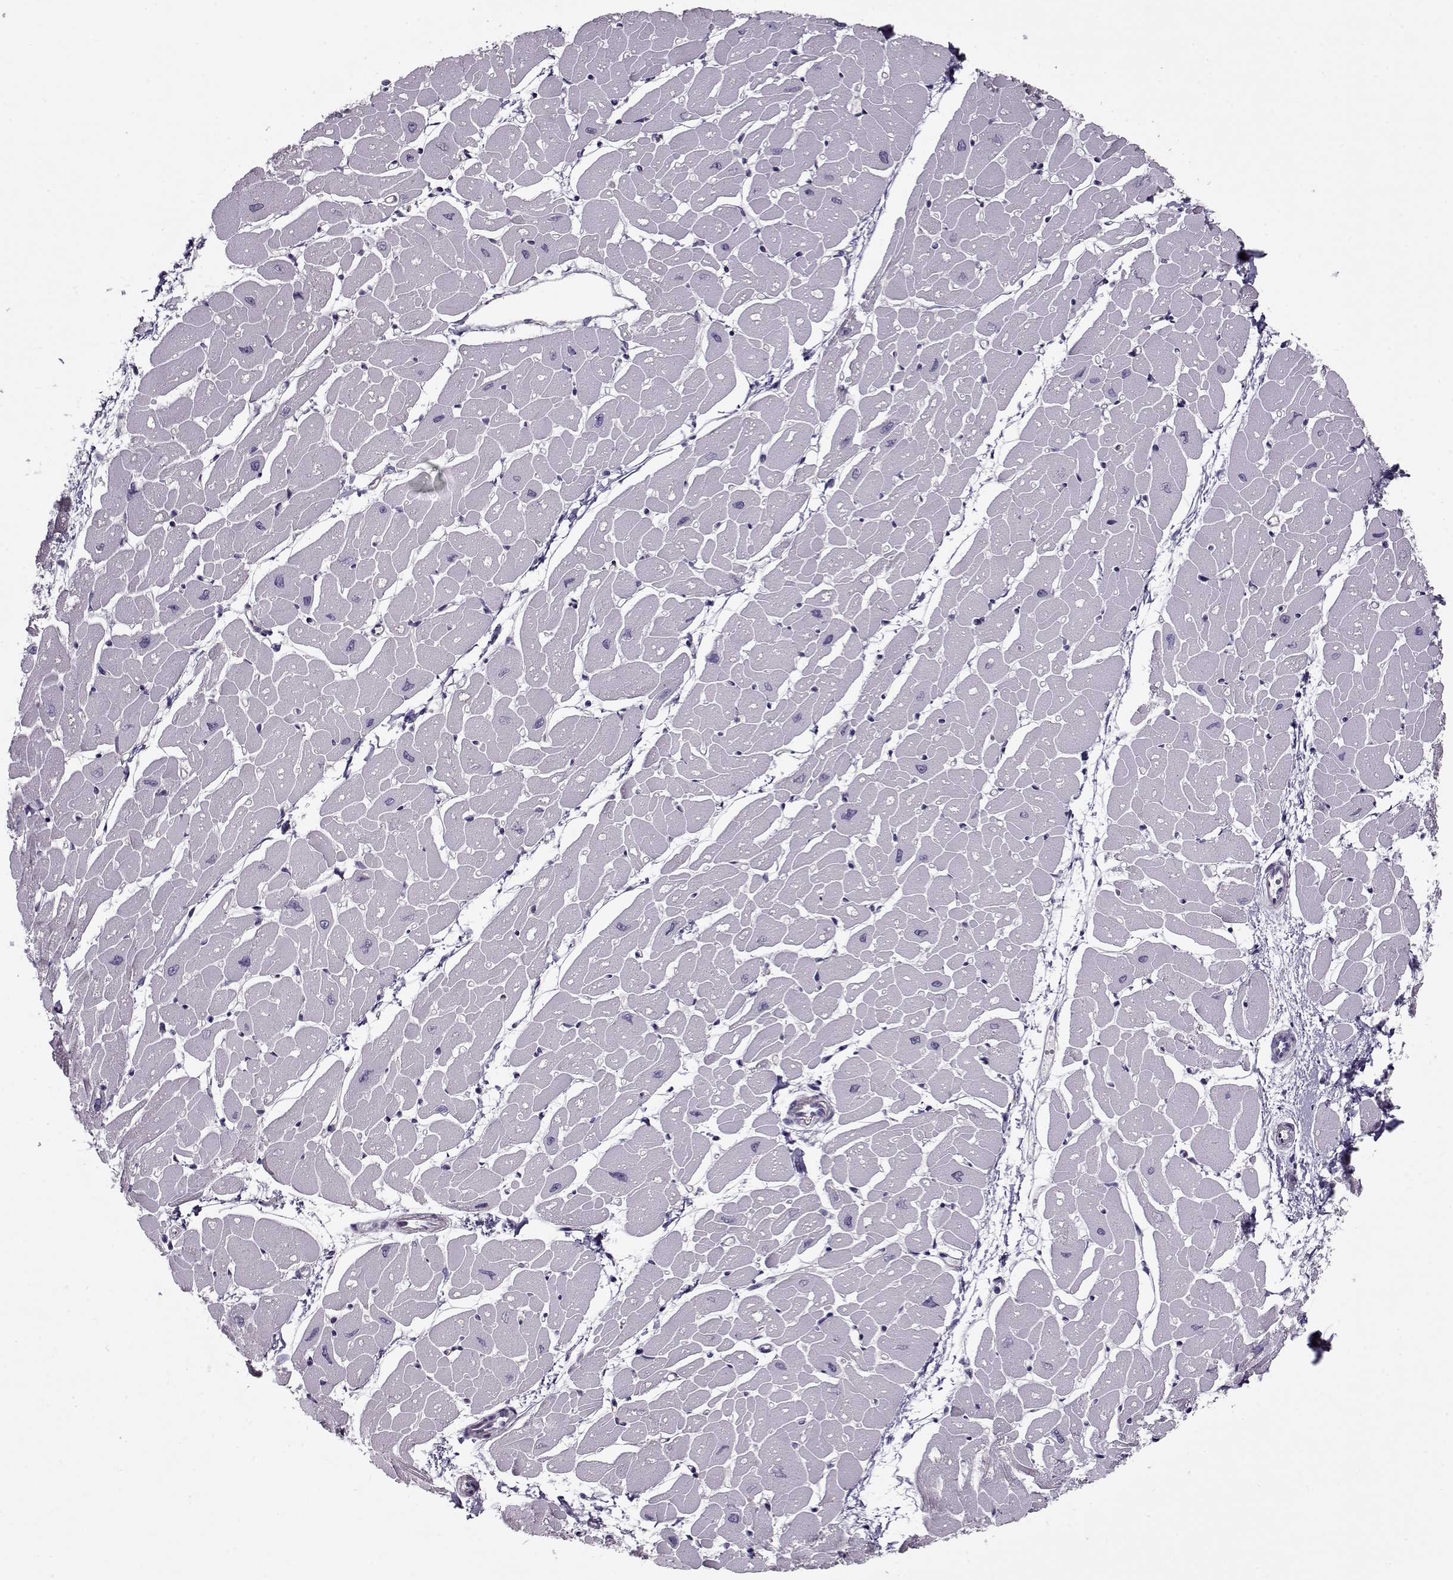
{"staining": {"intensity": "negative", "quantity": "none", "location": "none"}, "tissue": "heart muscle", "cell_type": "Cardiomyocytes", "image_type": "normal", "snomed": [{"axis": "morphology", "description": "Normal tissue, NOS"}, {"axis": "topography", "description": "Heart"}], "caption": "High power microscopy image of an immunohistochemistry (IHC) micrograph of benign heart muscle, revealing no significant expression in cardiomyocytes.", "gene": "SEC16B", "patient": {"sex": "male", "age": 57}}